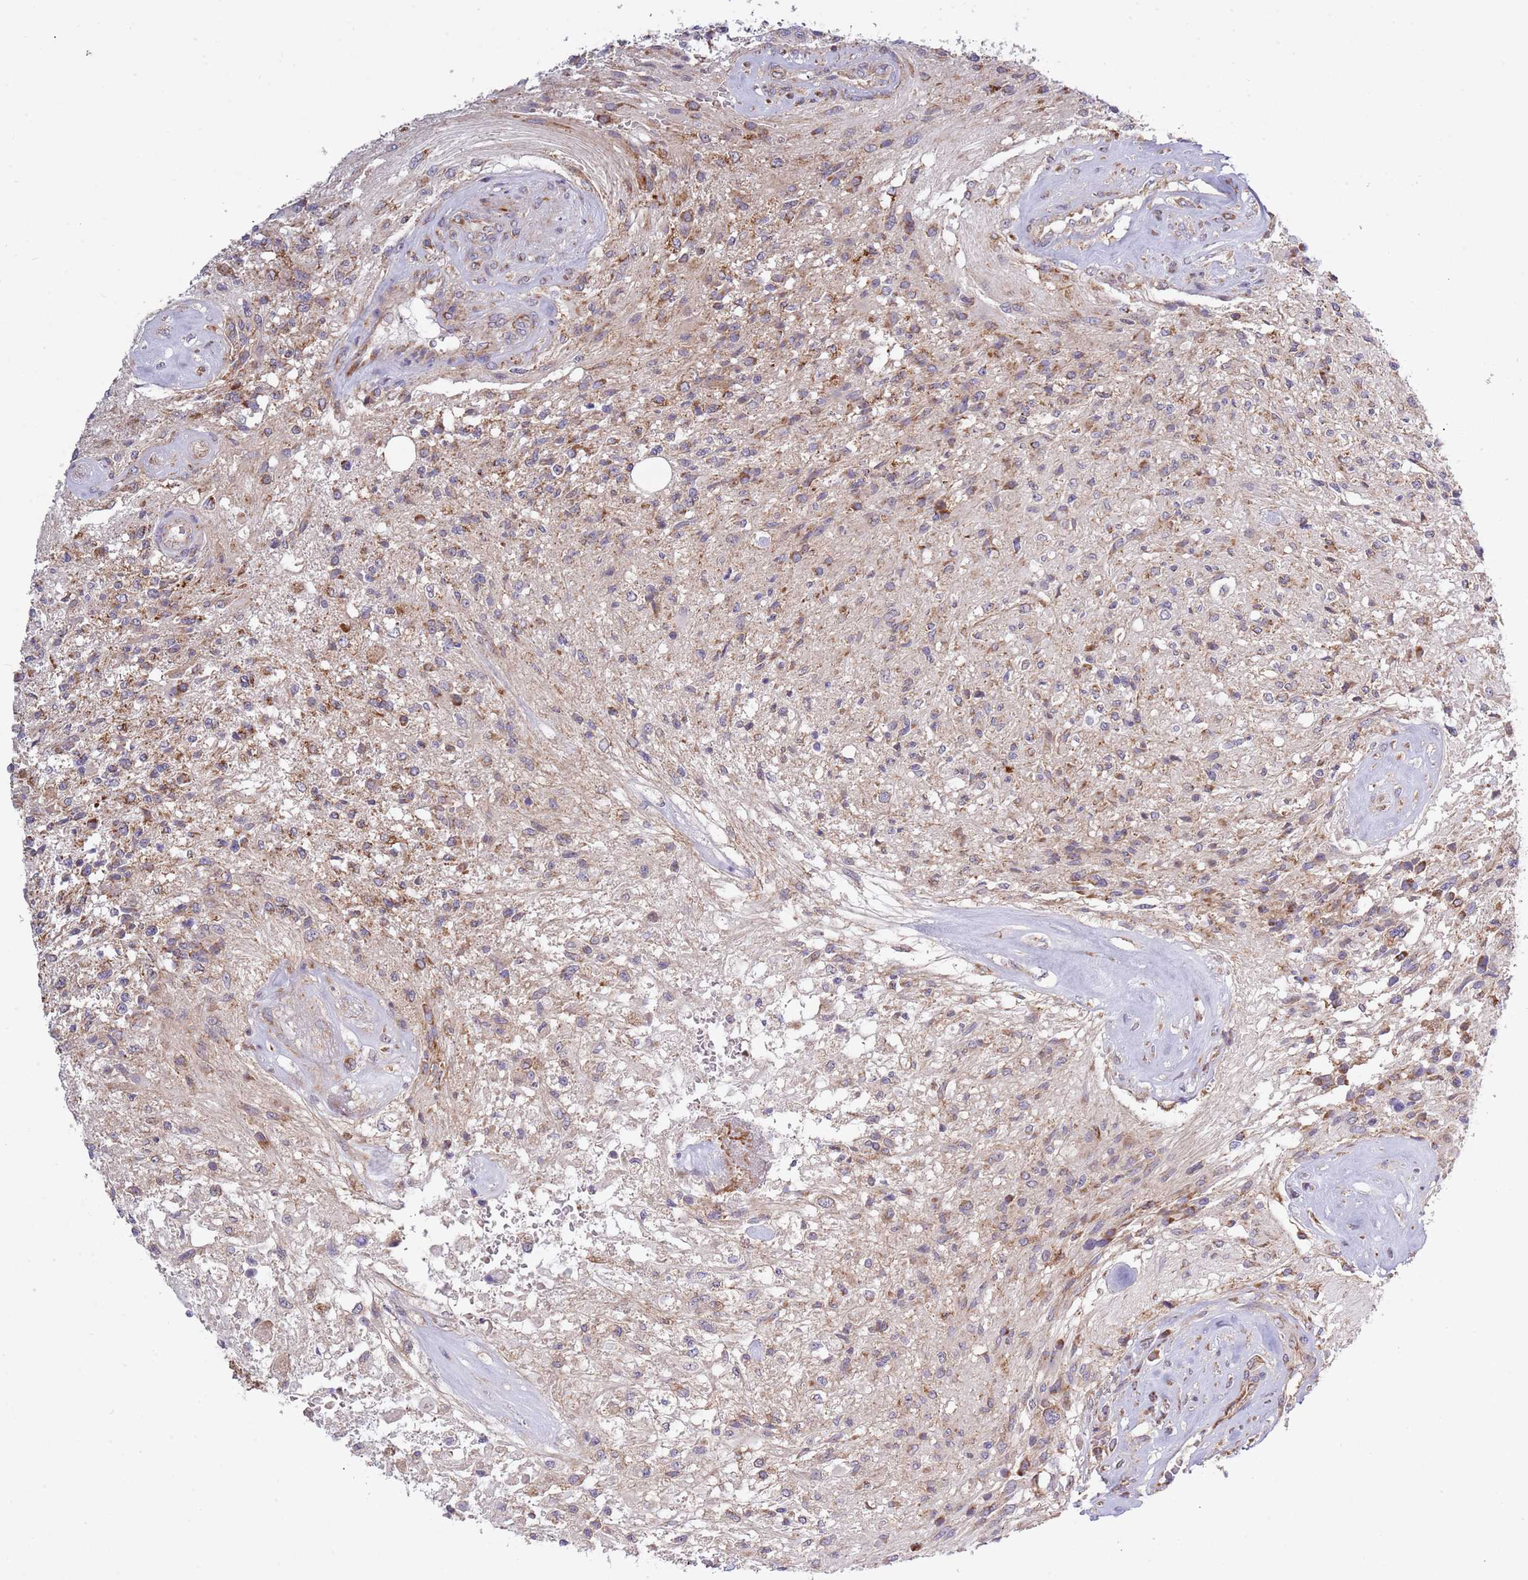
{"staining": {"intensity": "moderate", "quantity": "<25%", "location": "cytoplasmic/membranous"}, "tissue": "glioma", "cell_type": "Tumor cells", "image_type": "cancer", "snomed": [{"axis": "morphology", "description": "Glioma, malignant, High grade"}, {"axis": "topography", "description": "Brain"}], "caption": "A low amount of moderate cytoplasmic/membranous expression is appreciated in about <25% of tumor cells in glioma tissue. Using DAB (3,3'-diaminobenzidine) (brown) and hematoxylin (blue) stains, captured at high magnification using brightfield microscopy.", "gene": "IRS4", "patient": {"sex": "male", "age": 56}}